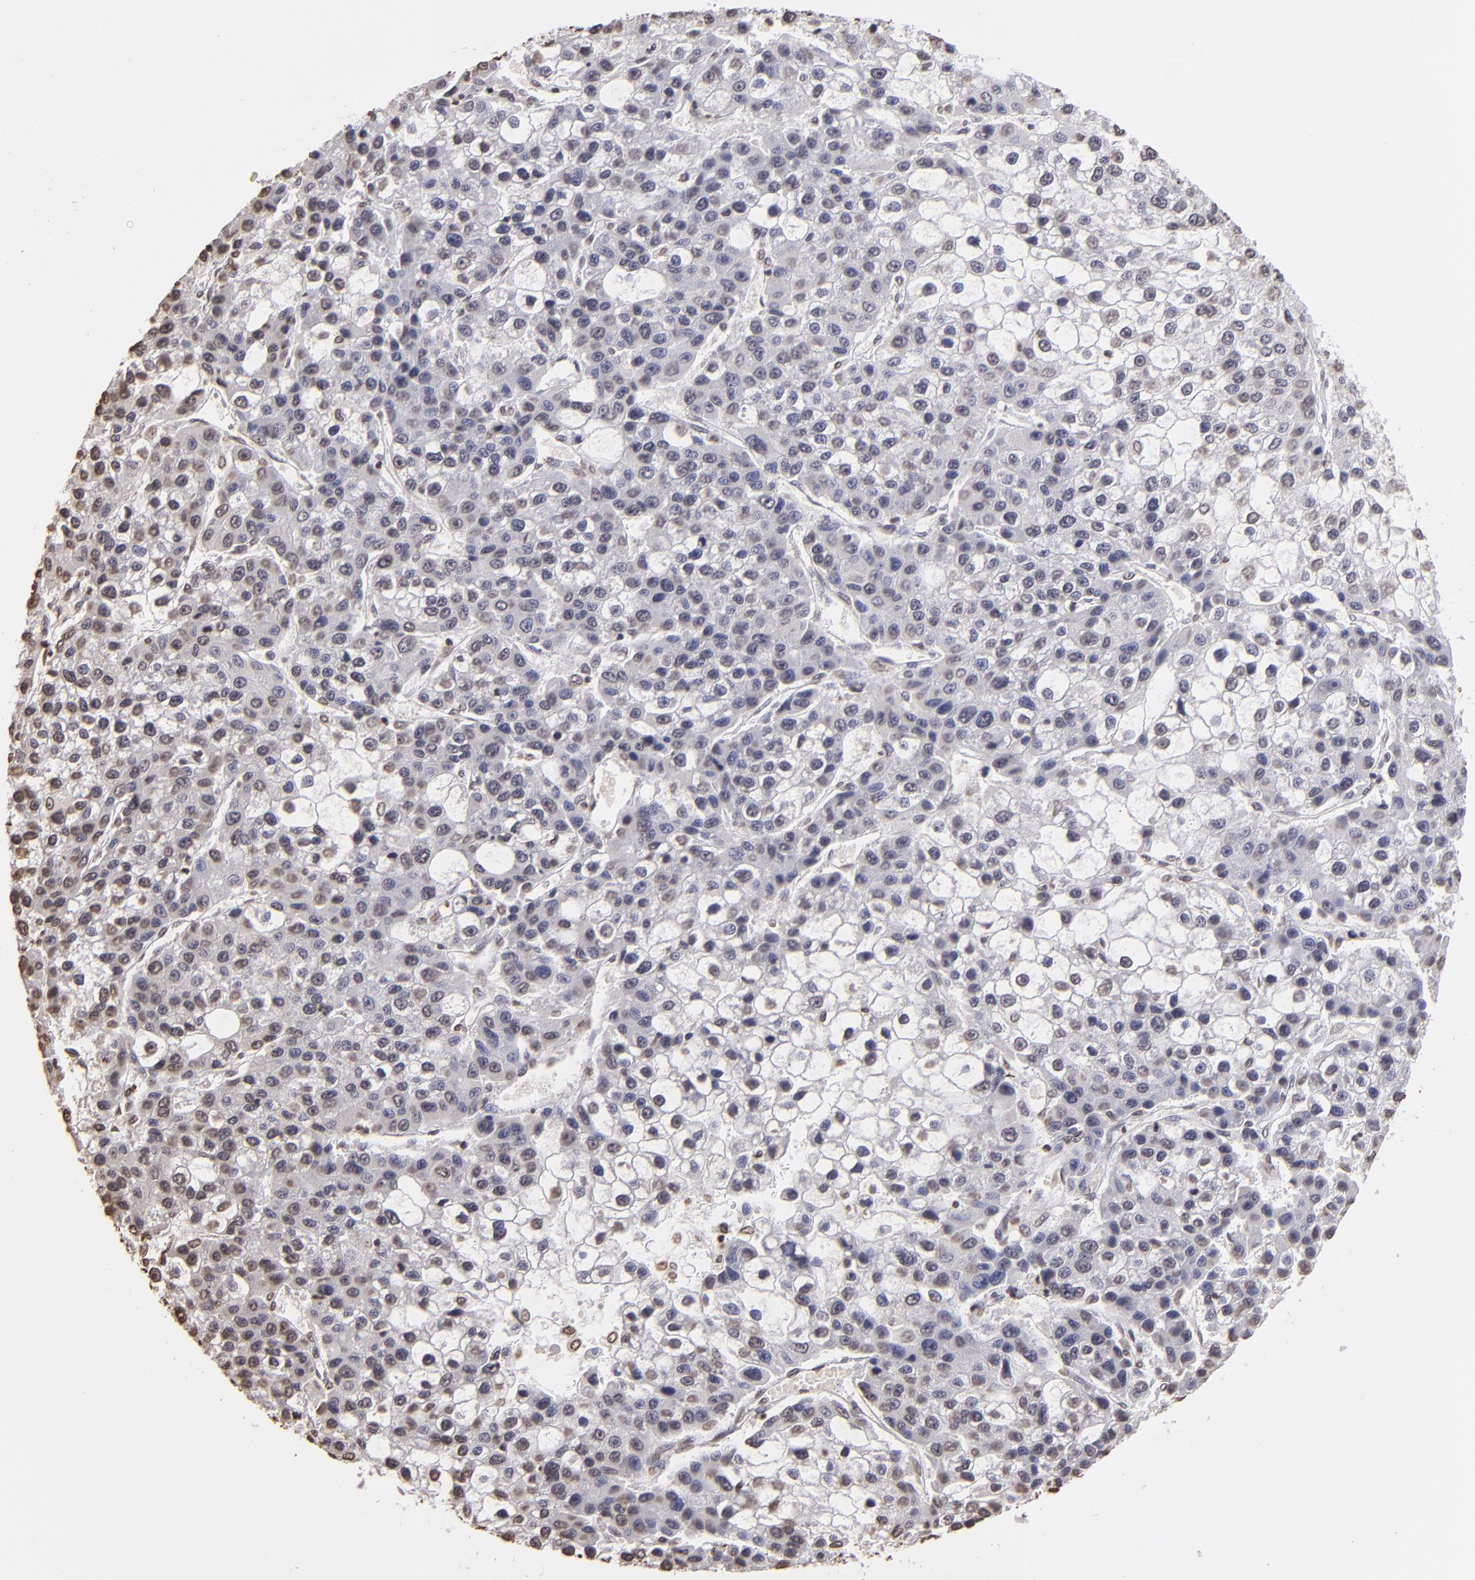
{"staining": {"intensity": "weak", "quantity": "<25%", "location": "nuclear"}, "tissue": "liver cancer", "cell_type": "Tumor cells", "image_type": "cancer", "snomed": [{"axis": "morphology", "description": "Carcinoma, Hepatocellular, NOS"}, {"axis": "topography", "description": "Liver"}], "caption": "Protein analysis of liver cancer (hepatocellular carcinoma) reveals no significant positivity in tumor cells.", "gene": "LBX1", "patient": {"sex": "female", "age": 66}}